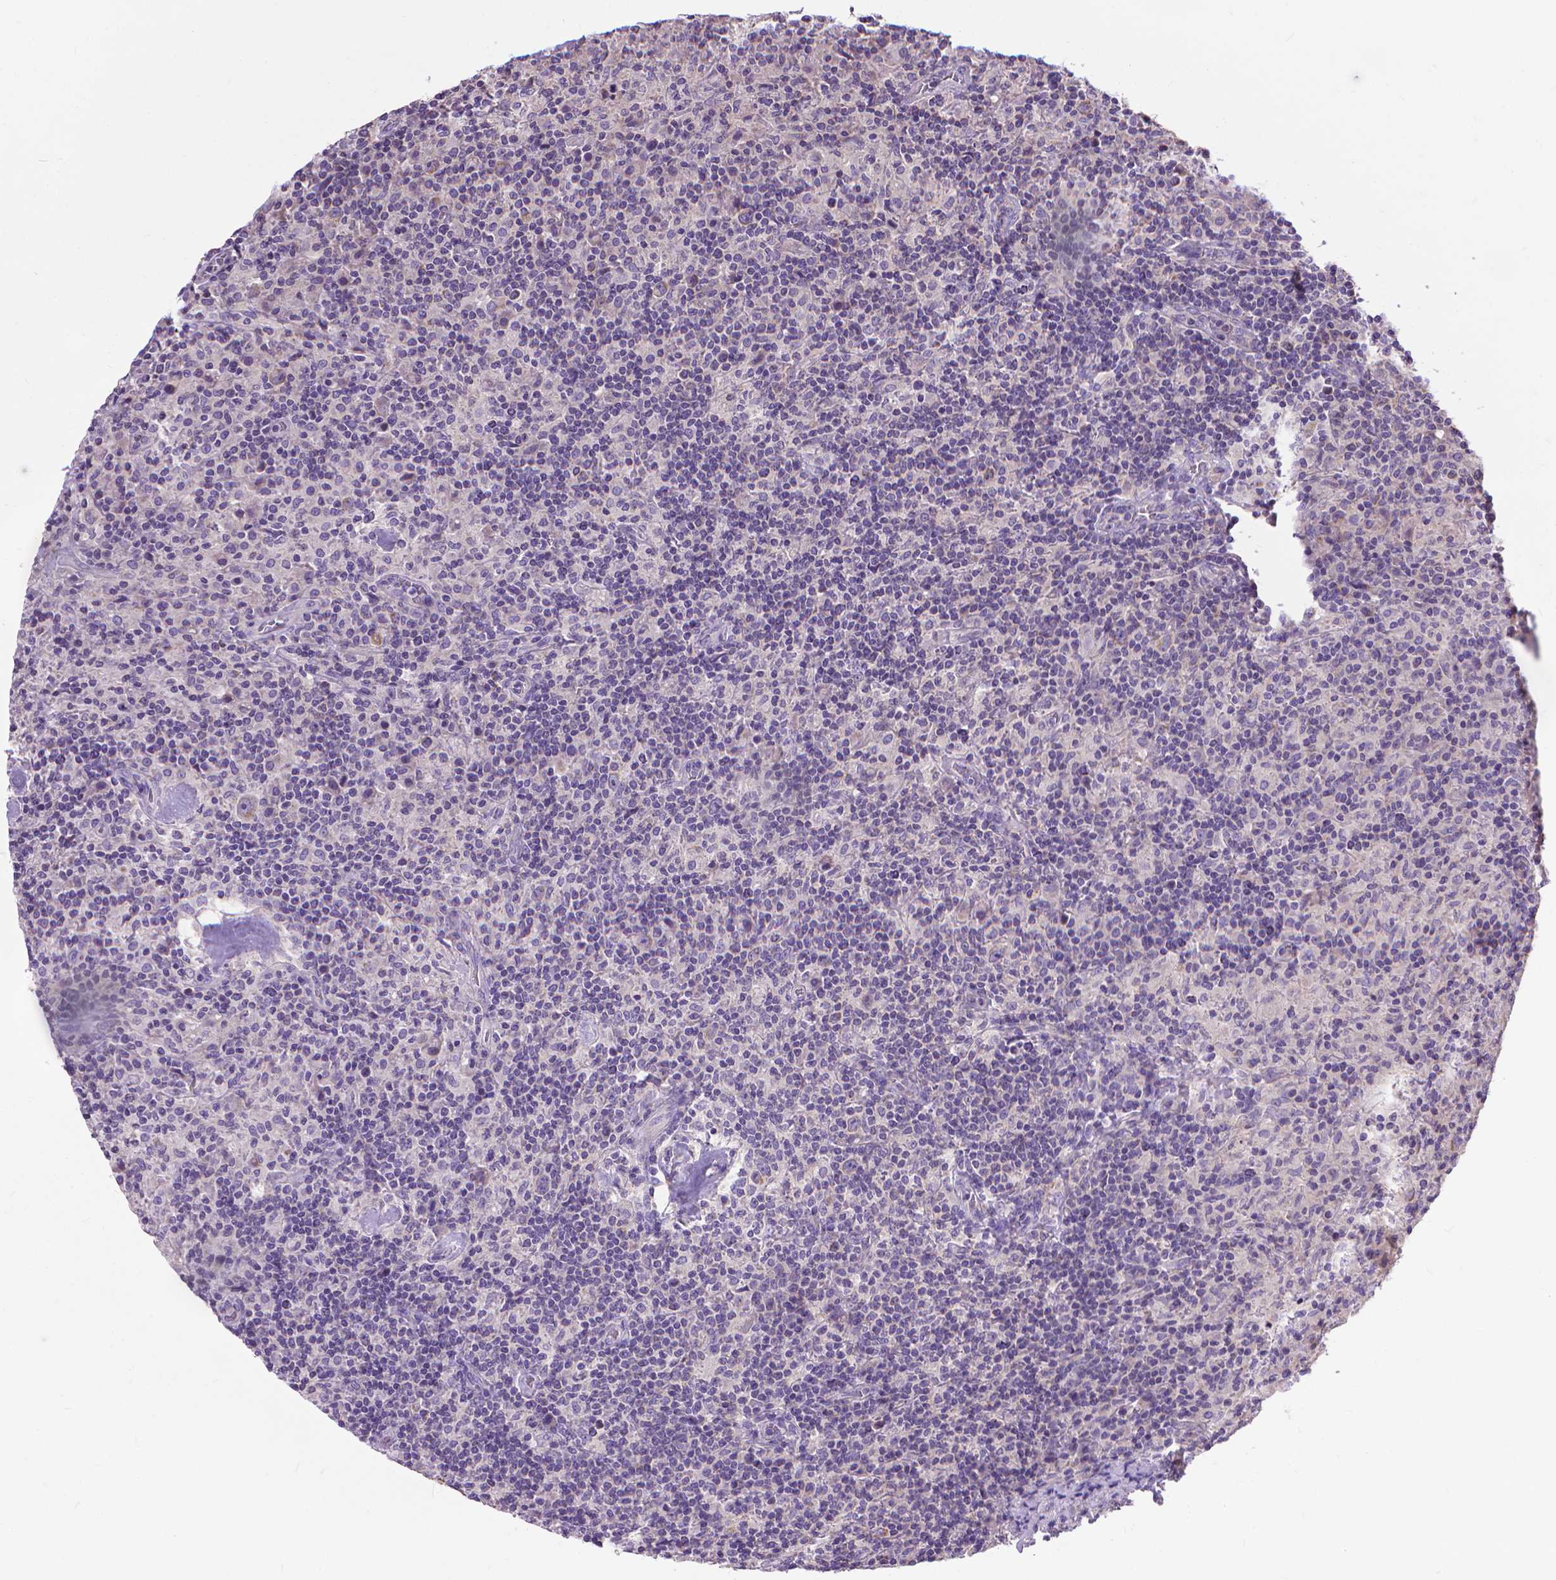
{"staining": {"intensity": "weak", "quantity": "25%-75%", "location": "cytoplasmic/membranous"}, "tissue": "lymphoma", "cell_type": "Tumor cells", "image_type": "cancer", "snomed": [{"axis": "morphology", "description": "Hodgkin's disease, NOS"}, {"axis": "topography", "description": "Lymph node"}], "caption": "Lymphoma stained with DAB immunohistochemistry (IHC) reveals low levels of weak cytoplasmic/membranous staining in about 25%-75% of tumor cells. The staining was performed using DAB to visualize the protein expression in brown, while the nuclei were stained in blue with hematoxylin (Magnification: 20x).", "gene": "SYN1", "patient": {"sex": "male", "age": 70}}